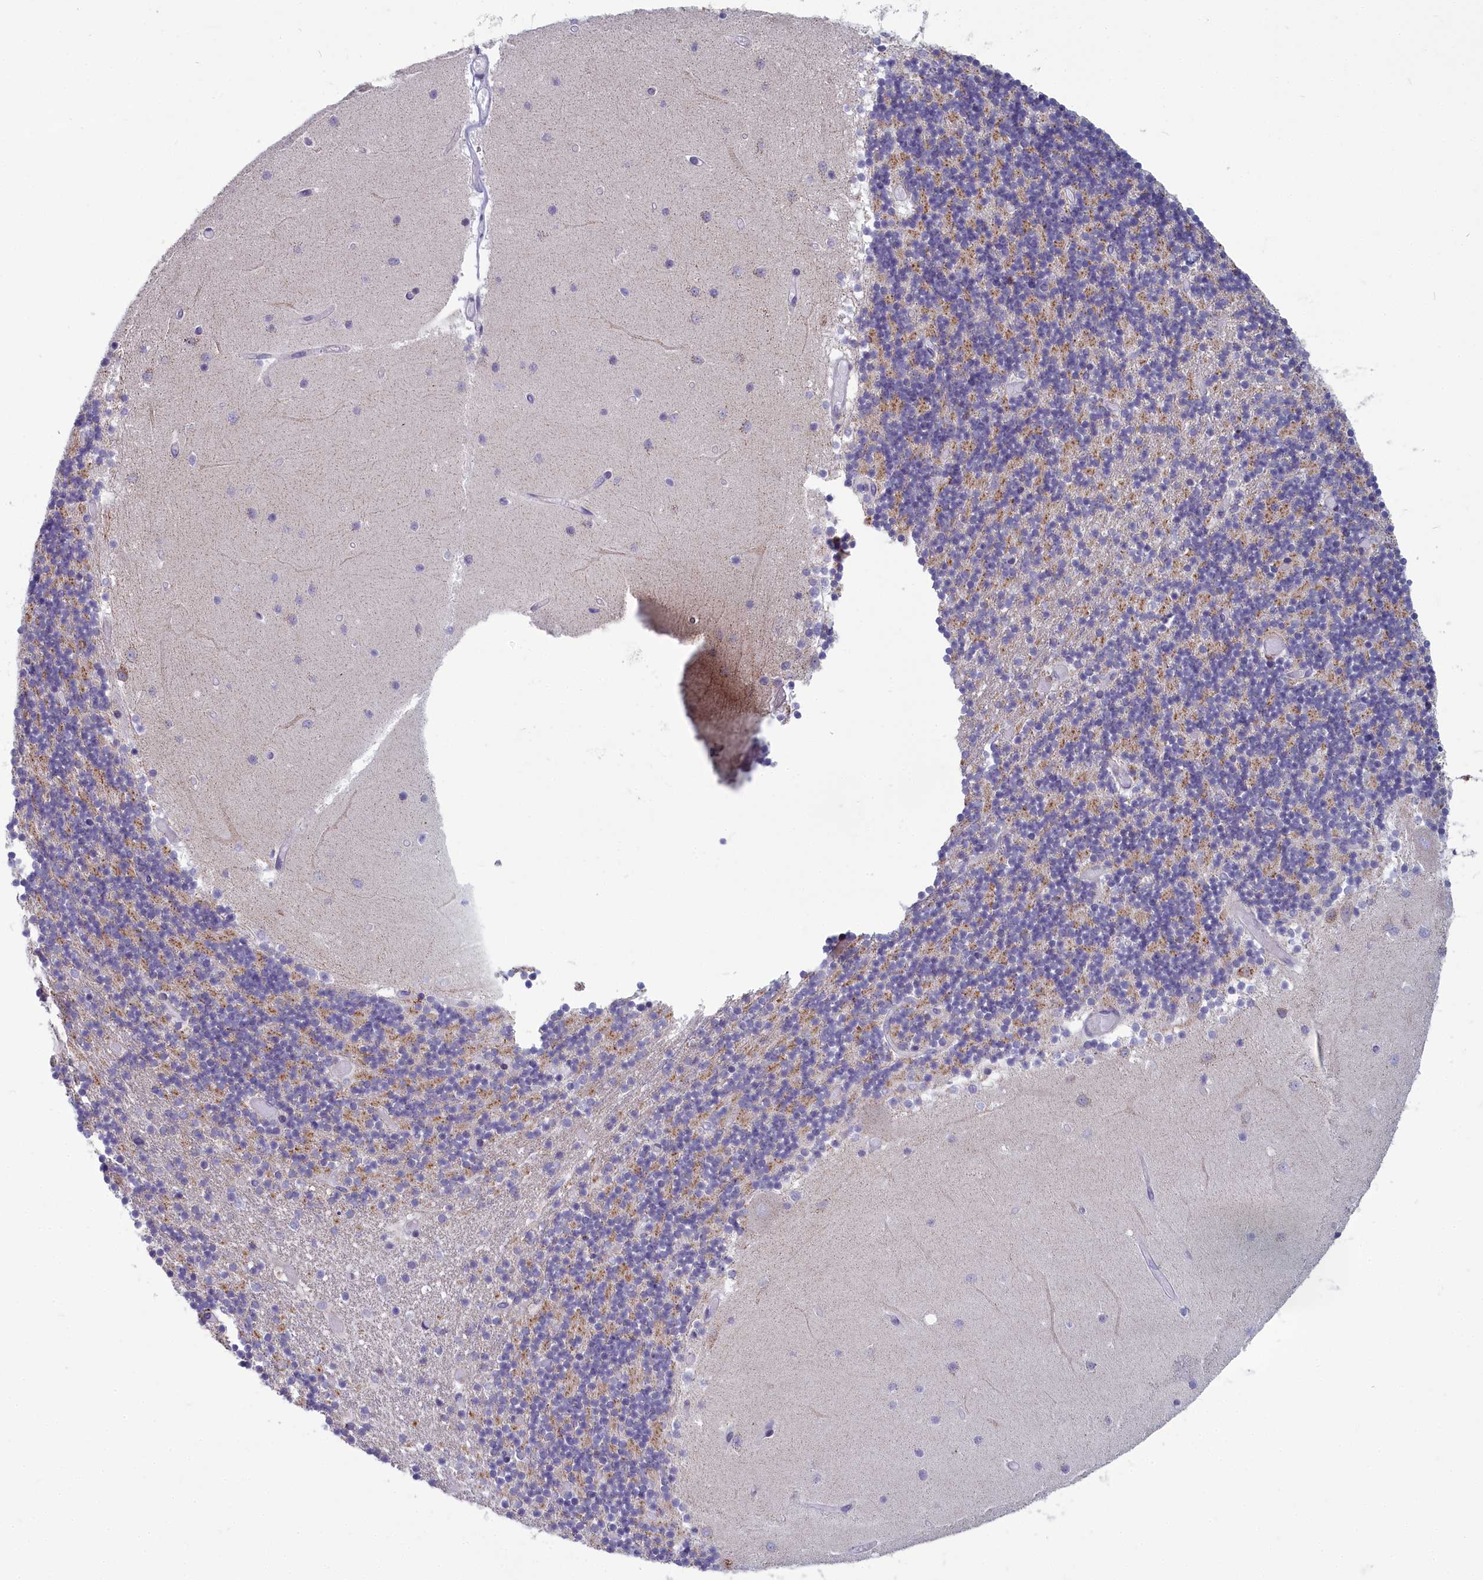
{"staining": {"intensity": "moderate", "quantity": "<25%", "location": "cytoplasmic/membranous"}, "tissue": "cerebellum", "cell_type": "Cells in granular layer", "image_type": "normal", "snomed": [{"axis": "morphology", "description": "Normal tissue, NOS"}, {"axis": "topography", "description": "Cerebellum"}], "caption": "About <25% of cells in granular layer in normal cerebellum demonstrate moderate cytoplasmic/membranous protein expression as visualized by brown immunohistochemical staining.", "gene": "INSYN2A", "patient": {"sex": "female", "age": 28}}